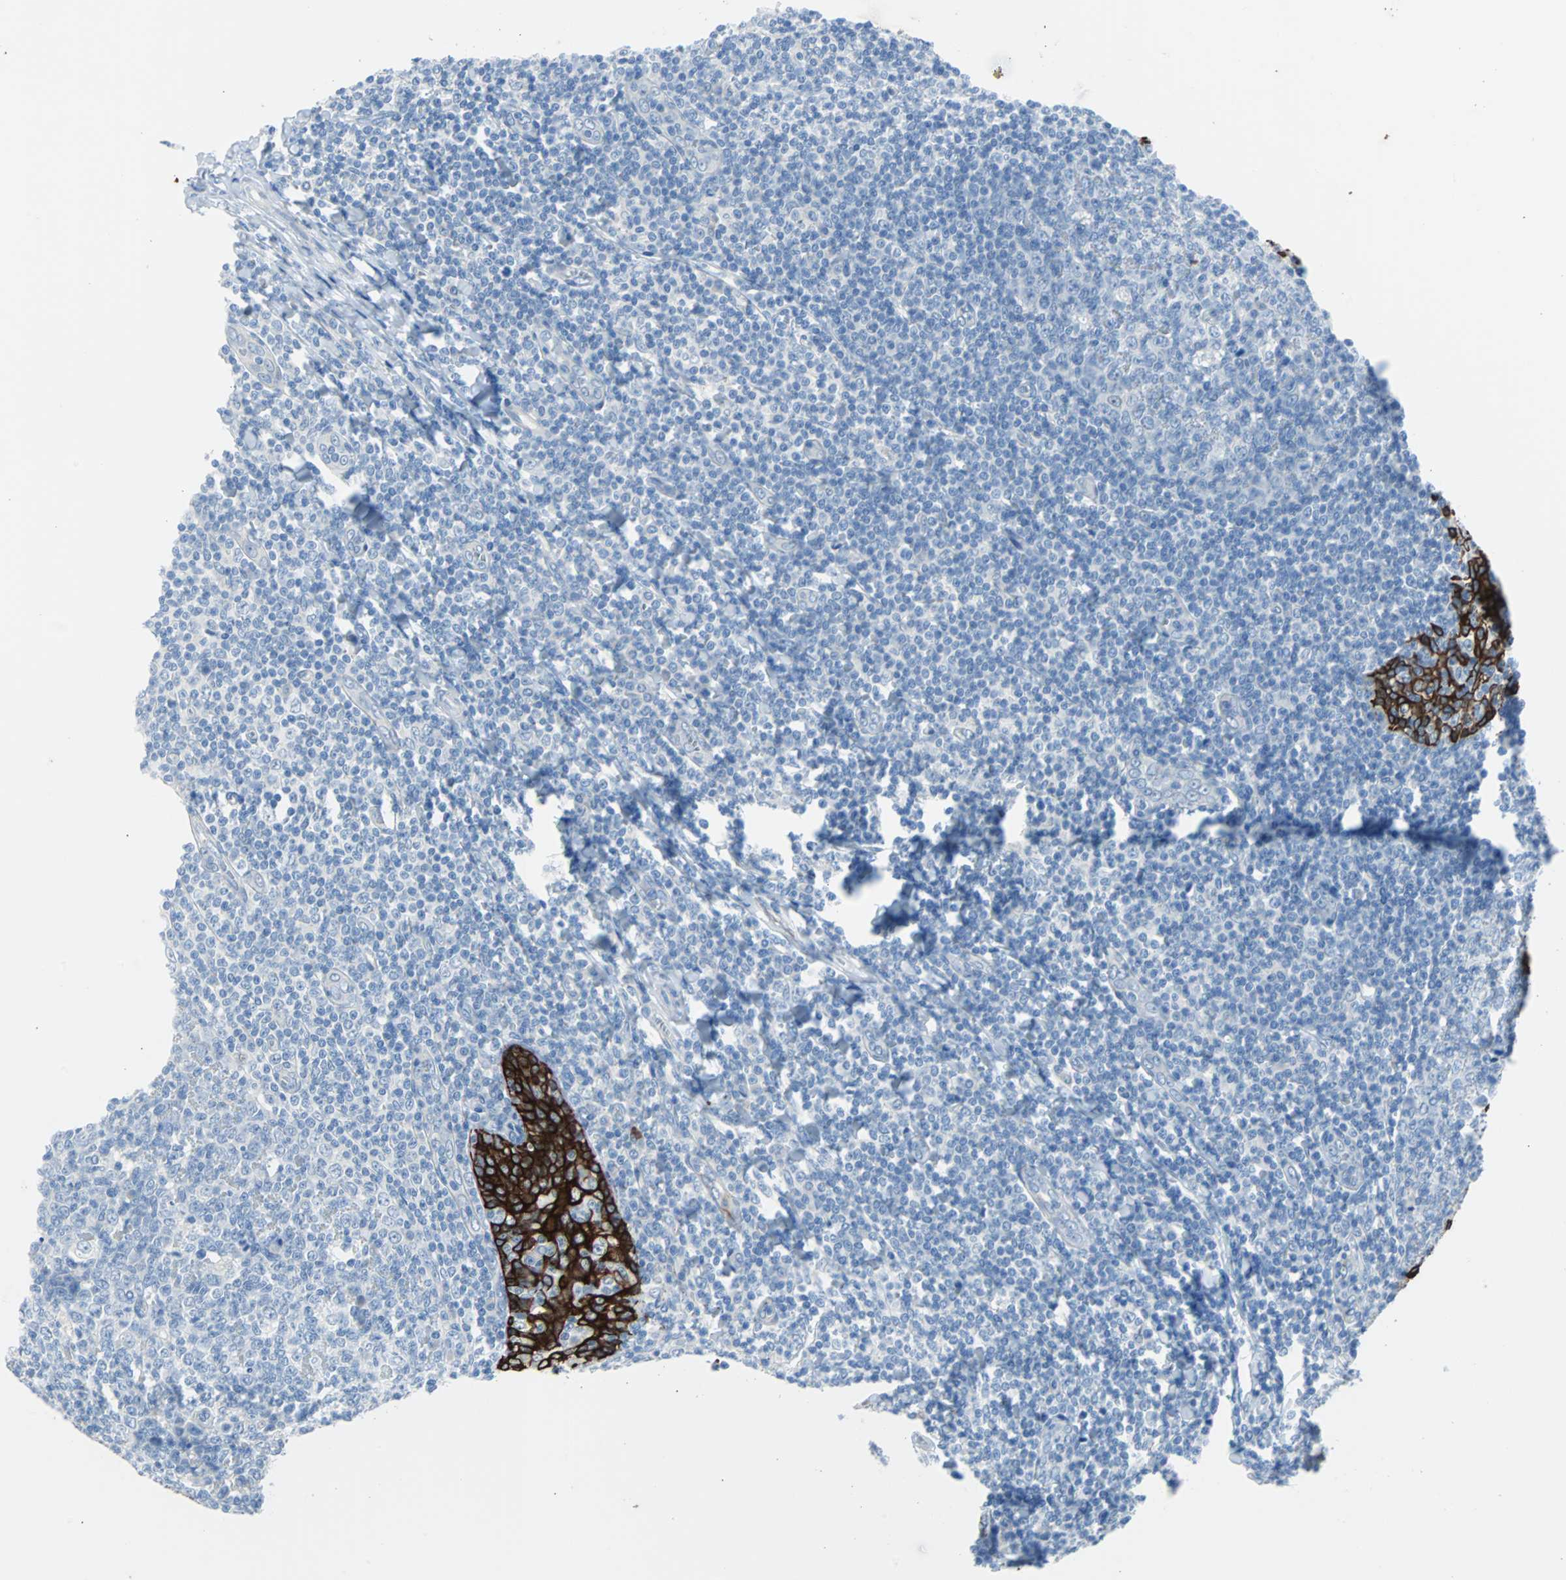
{"staining": {"intensity": "negative", "quantity": "none", "location": "none"}, "tissue": "tonsil", "cell_type": "Germinal center cells", "image_type": "normal", "snomed": [{"axis": "morphology", "description": "Normal tissue, NOS"}, {"axis": "topography", "description": "Tonsil"}], "caption": "High power microscopy image of an IHC histopathology image of unremarkable tonsil, revealing no significant expression in germinal center cells.", "gene": "KRT7", "patient": {"sex": "male", "age": 31}}